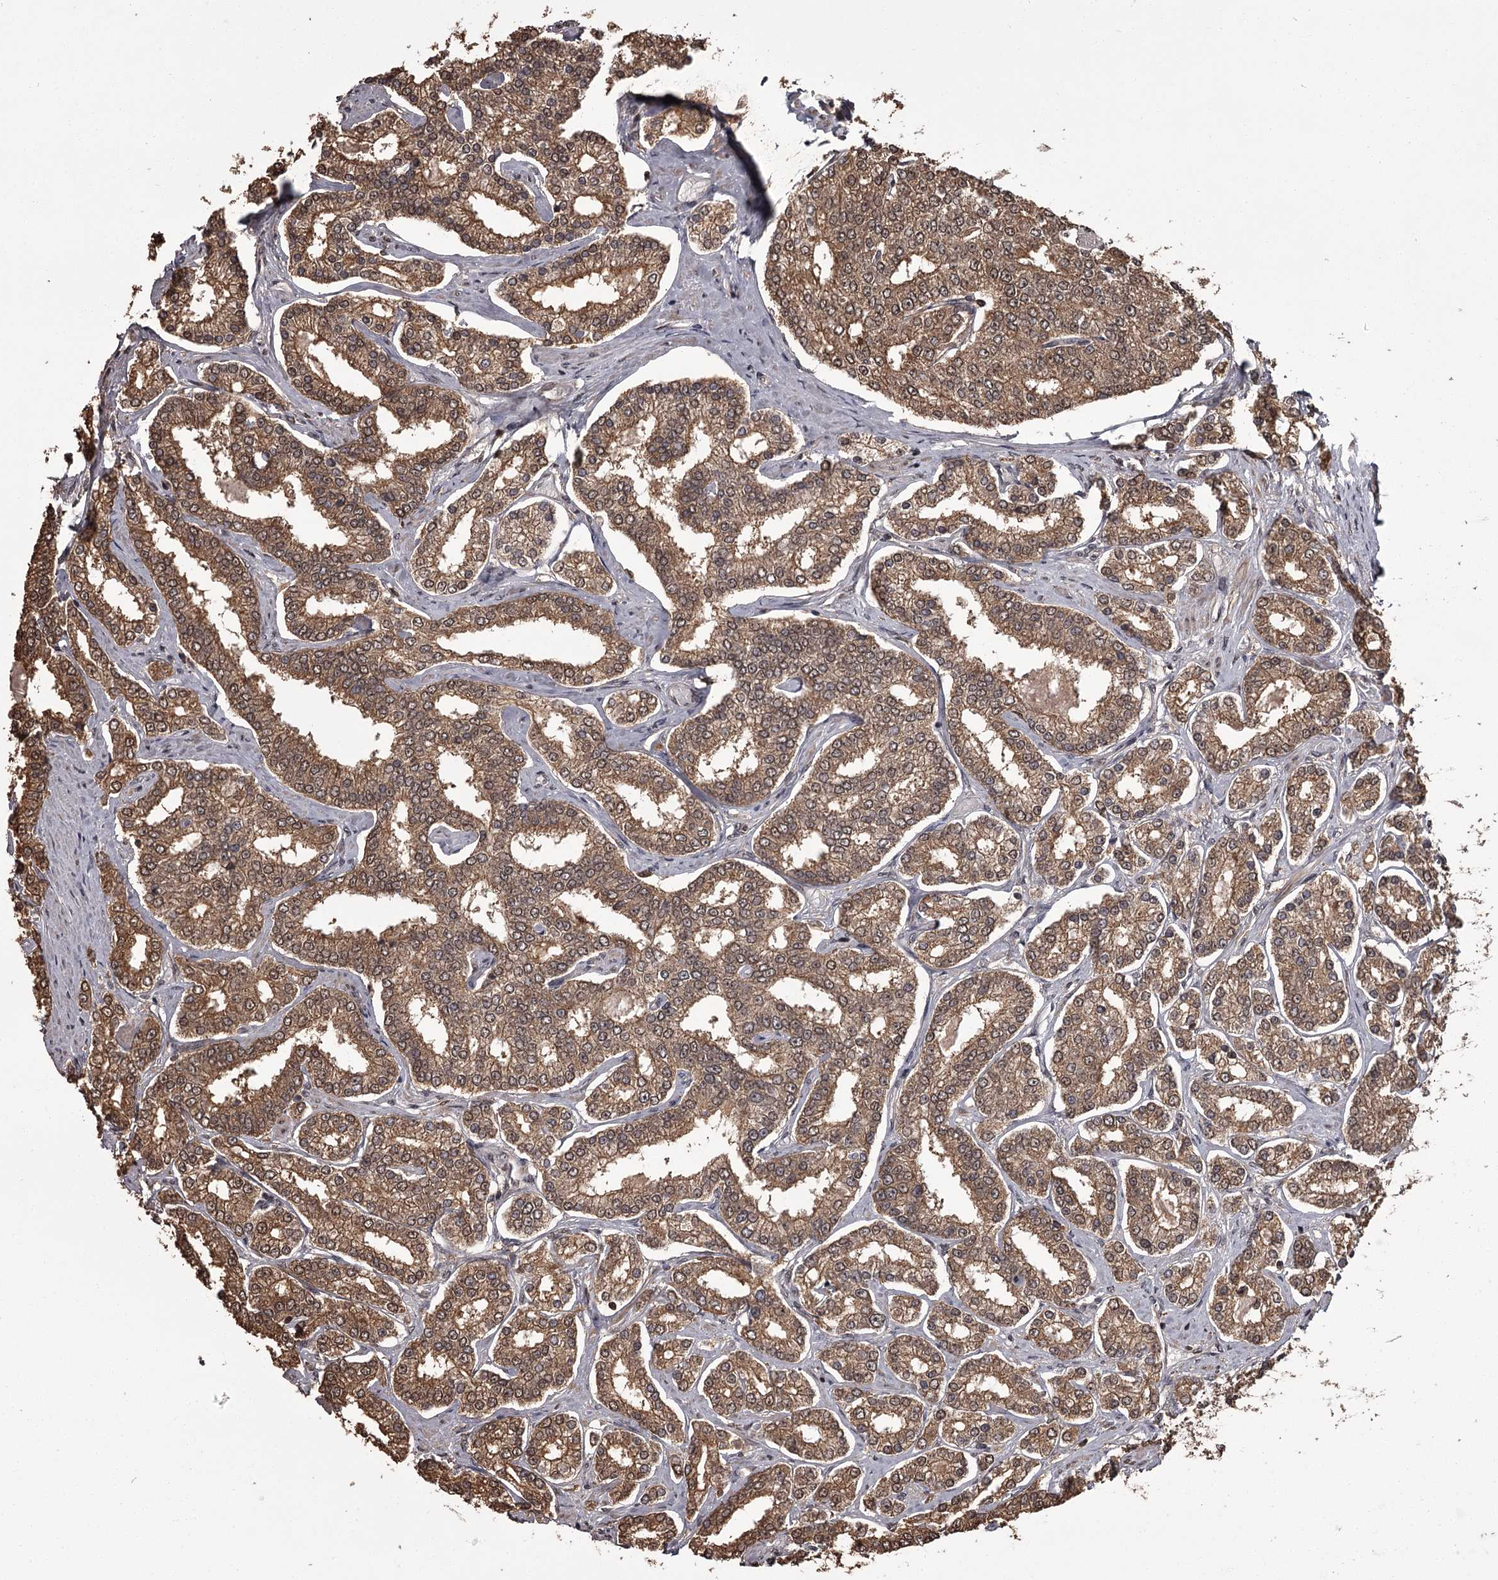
{"staining": {"intensity": "moderate", "quantity": ">75%", "location": "cytoplasmic/membranous"}, "tissue": "prostate cancer", "cell_type": "Tumor cells", "image_type": "cancer", "snomed": [{"axis": "morphology", "description": "Normal tissue, NOS"}, {"axis": "morphology", "description": "Adenocarcinoma, High grade"}, {"axis": "topography", "description": "Prostate"}], "caption": "Immunohistochemistry staining of prostate cancer (adenocarcinoma (high-grade)), which shows medium levels of moderate cytoplasmic/membranous positivity in about >75% of tumor cells indicating moderate cytoplasmic/membranous protein positivity. The staining was performed using DAB (brown) for protein detection and nuclei were counterstained in hematoxylin (blue).", "gene": "NPRL2", "patient": {"sex": "male", "age": 83}}